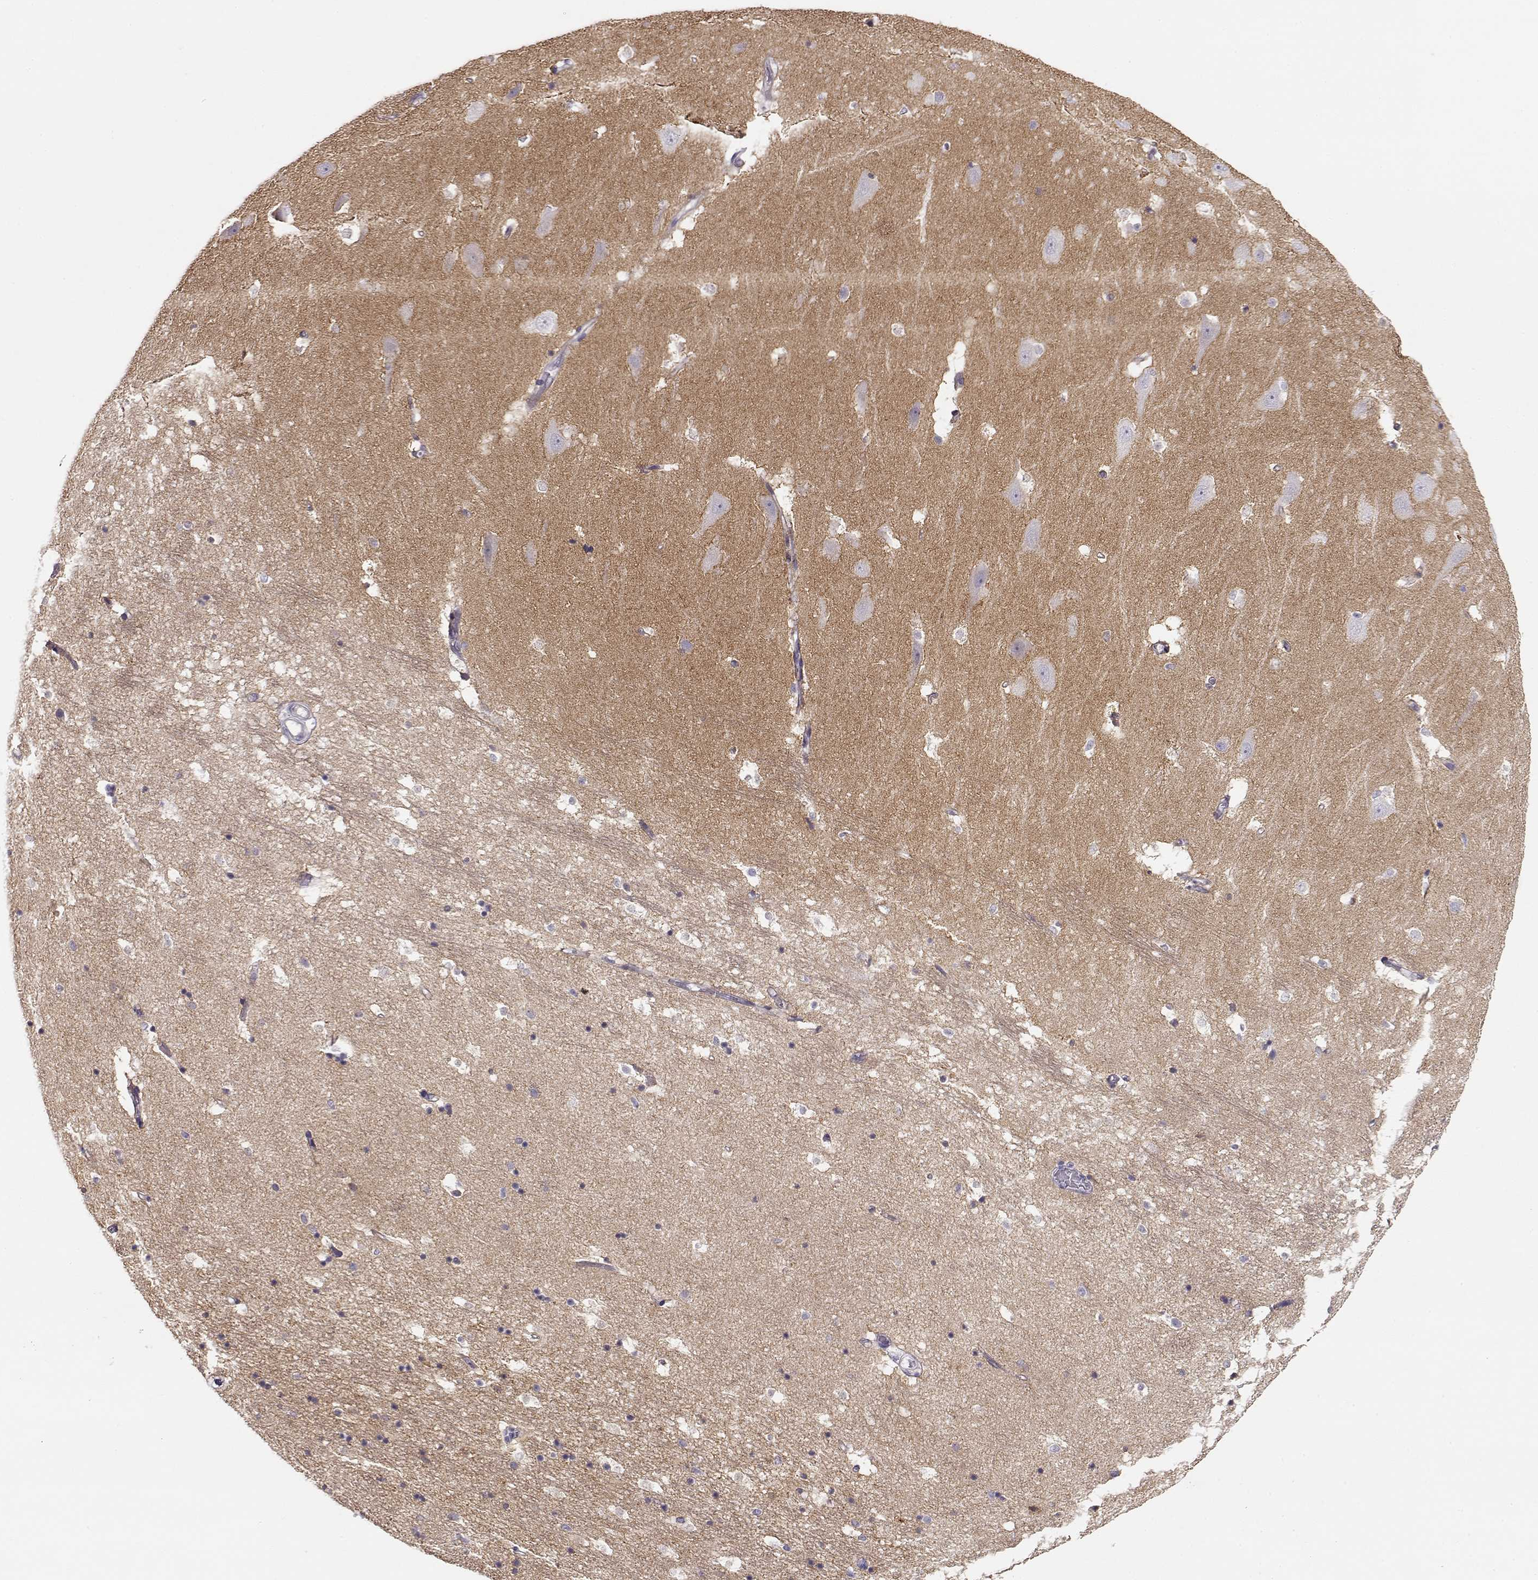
{"staining": {"intensity": "negative", "quantity": "none", "location": "none"}, "tissue": "hippocampus", "cell_type": "Glial cells", "image_type": "normal", "snomed": [{"axis": "morphology", "description": "Normal tissue, NOS"}, {"axis": "topography", "description": "Hippocampus"}], "caption": "A photomicrograph of hippocampus stained for a protein displays no brown staining in glial cells. (DAB (3,3'-diaminobenzidine) immunohistochemistry (IHC), high magnification).", "gene": "NDRG4", "patient": {"sex": "male", "age": 44}}